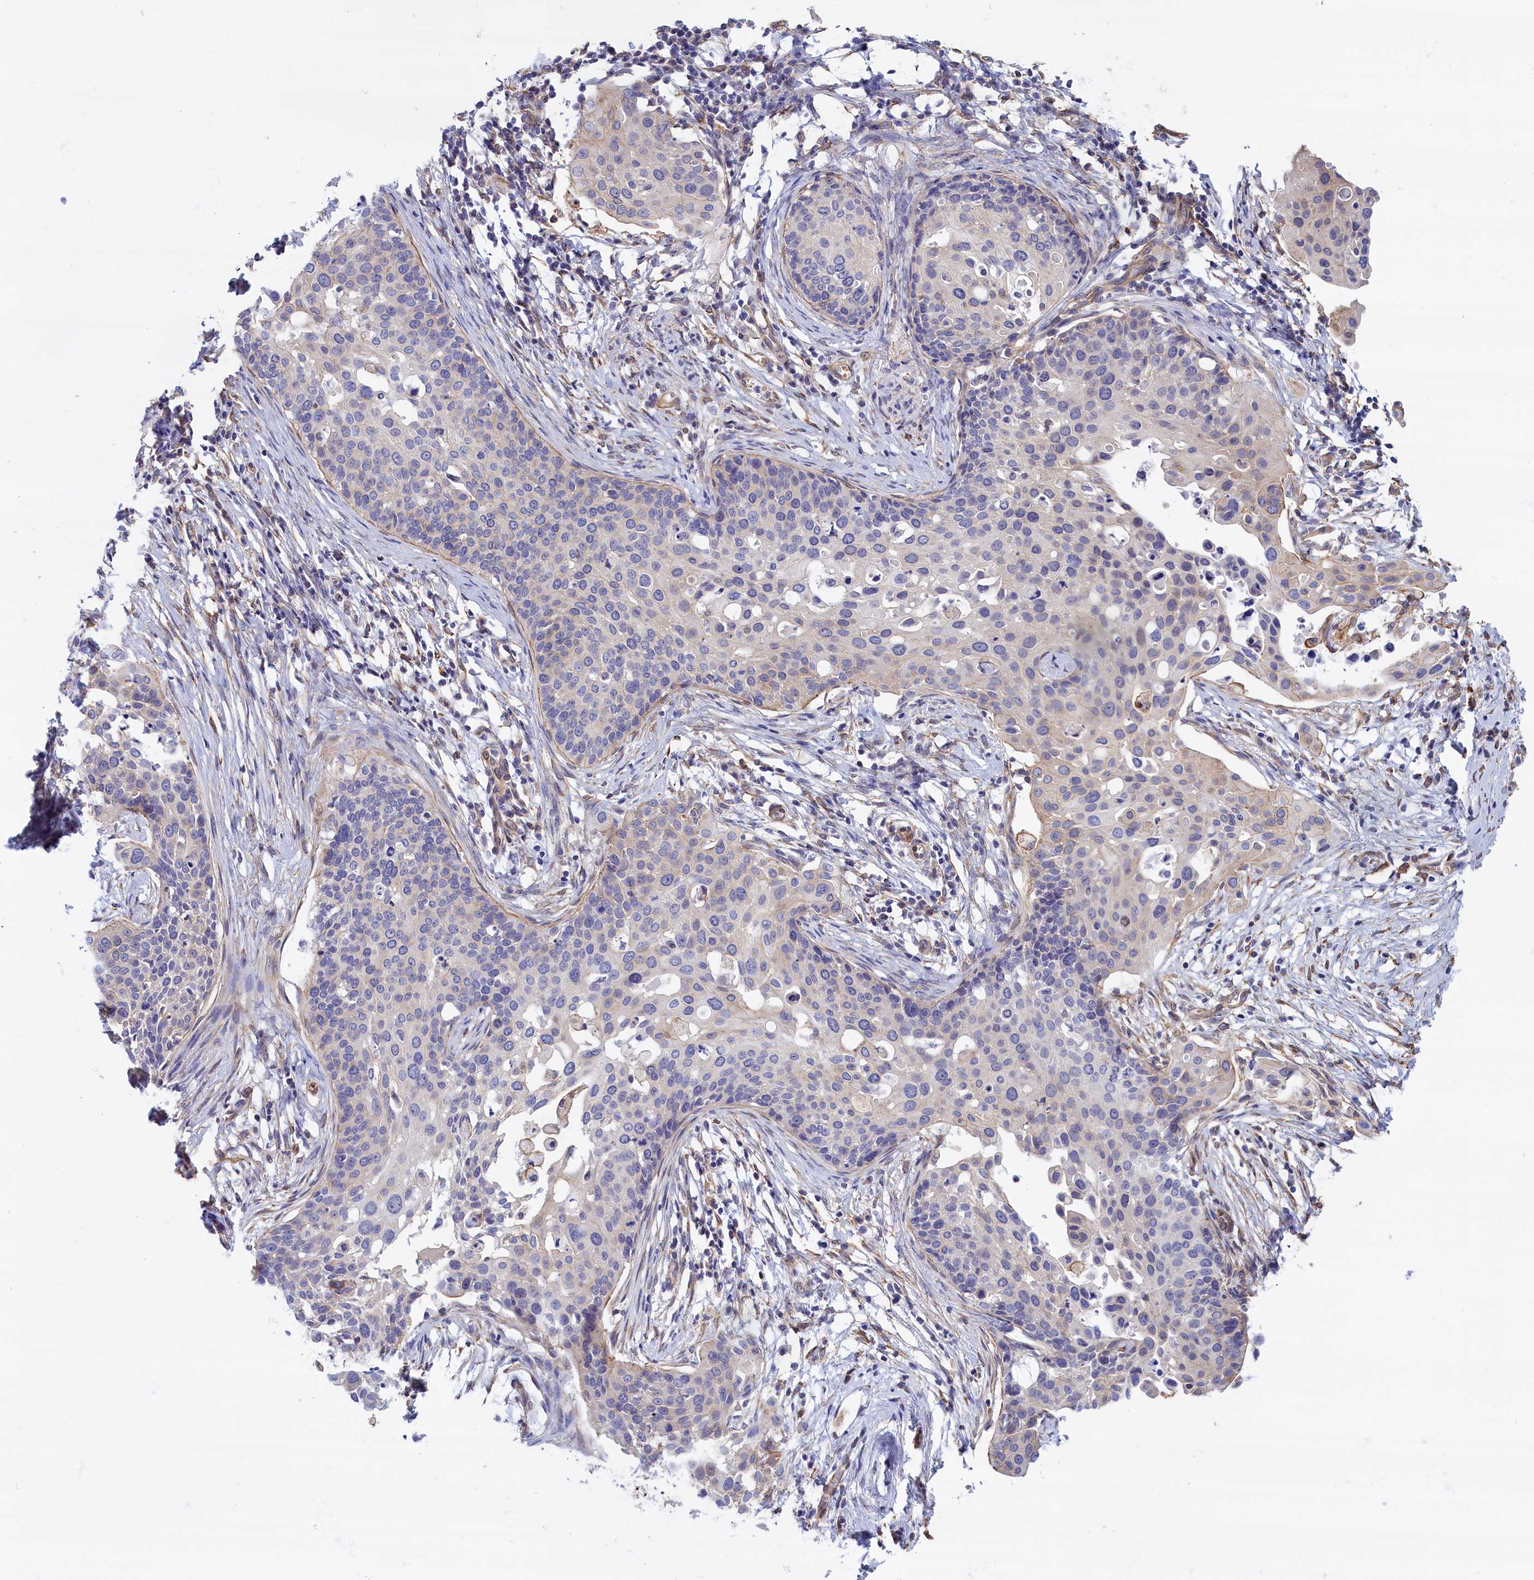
{"staining": {"intensity": "negative", "quantity": "none", "location": "none"}, "tissue": "cervical cancer", "cell_type": "Tumor cells", "image_type": "cancer", "snomed": [{"axis": "morphology", "description": "Squamous cell carcinoma, NOS"}, {"axis": "topography", "description": "Cervix"}], "caption": "Human cervical cancer (squamous cell carcinoma) stained for a protein using immunohistochemistry exhibits no positivity in tumor cells.", "gene": "ABCC12", "patient": {"sex": "female", "age": 44}}